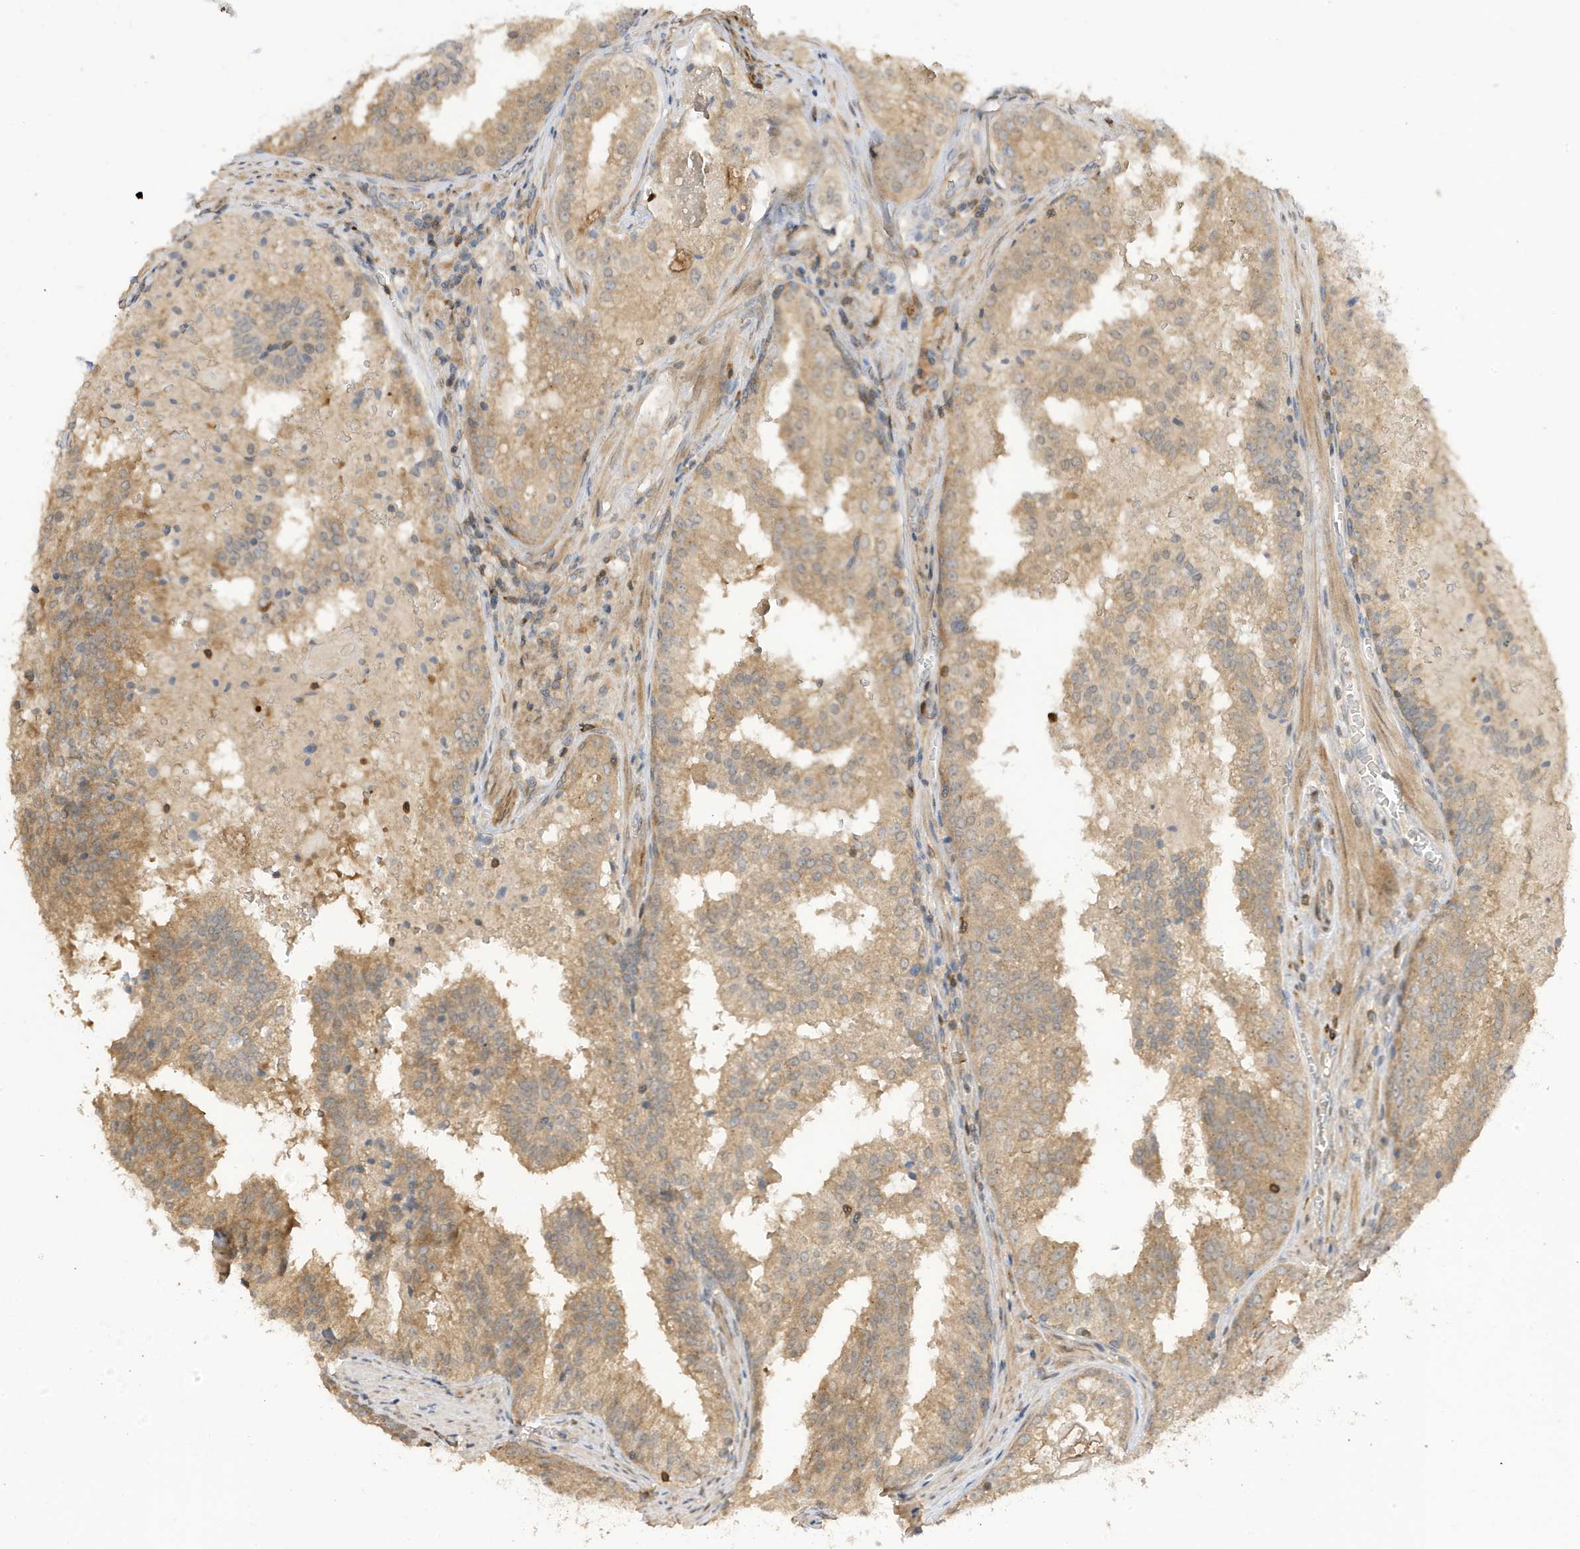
{"staining": {"intensity": "moderate", "quantity": ">75%", "location": "cytoplasmic/membranous"}, "tissue": "prostate cancer", "cell_type": "Tumor cells", "image_type": "cancer", "snomed": [{"axis": "morphology", "description": "Adenocarcinoma, High grade"}, {"axis": "topography", "description": "Prostate"}], "caption": "Immunohistochemical staining of prostate cancer (adenocarcinoma (high-grade)) reveals medium levels of moderate cytoplasmic/membranous positivity in about >75% of tumor cells.", "gene": "TAB3", "patient": {"sex": "male", "age": 68}}